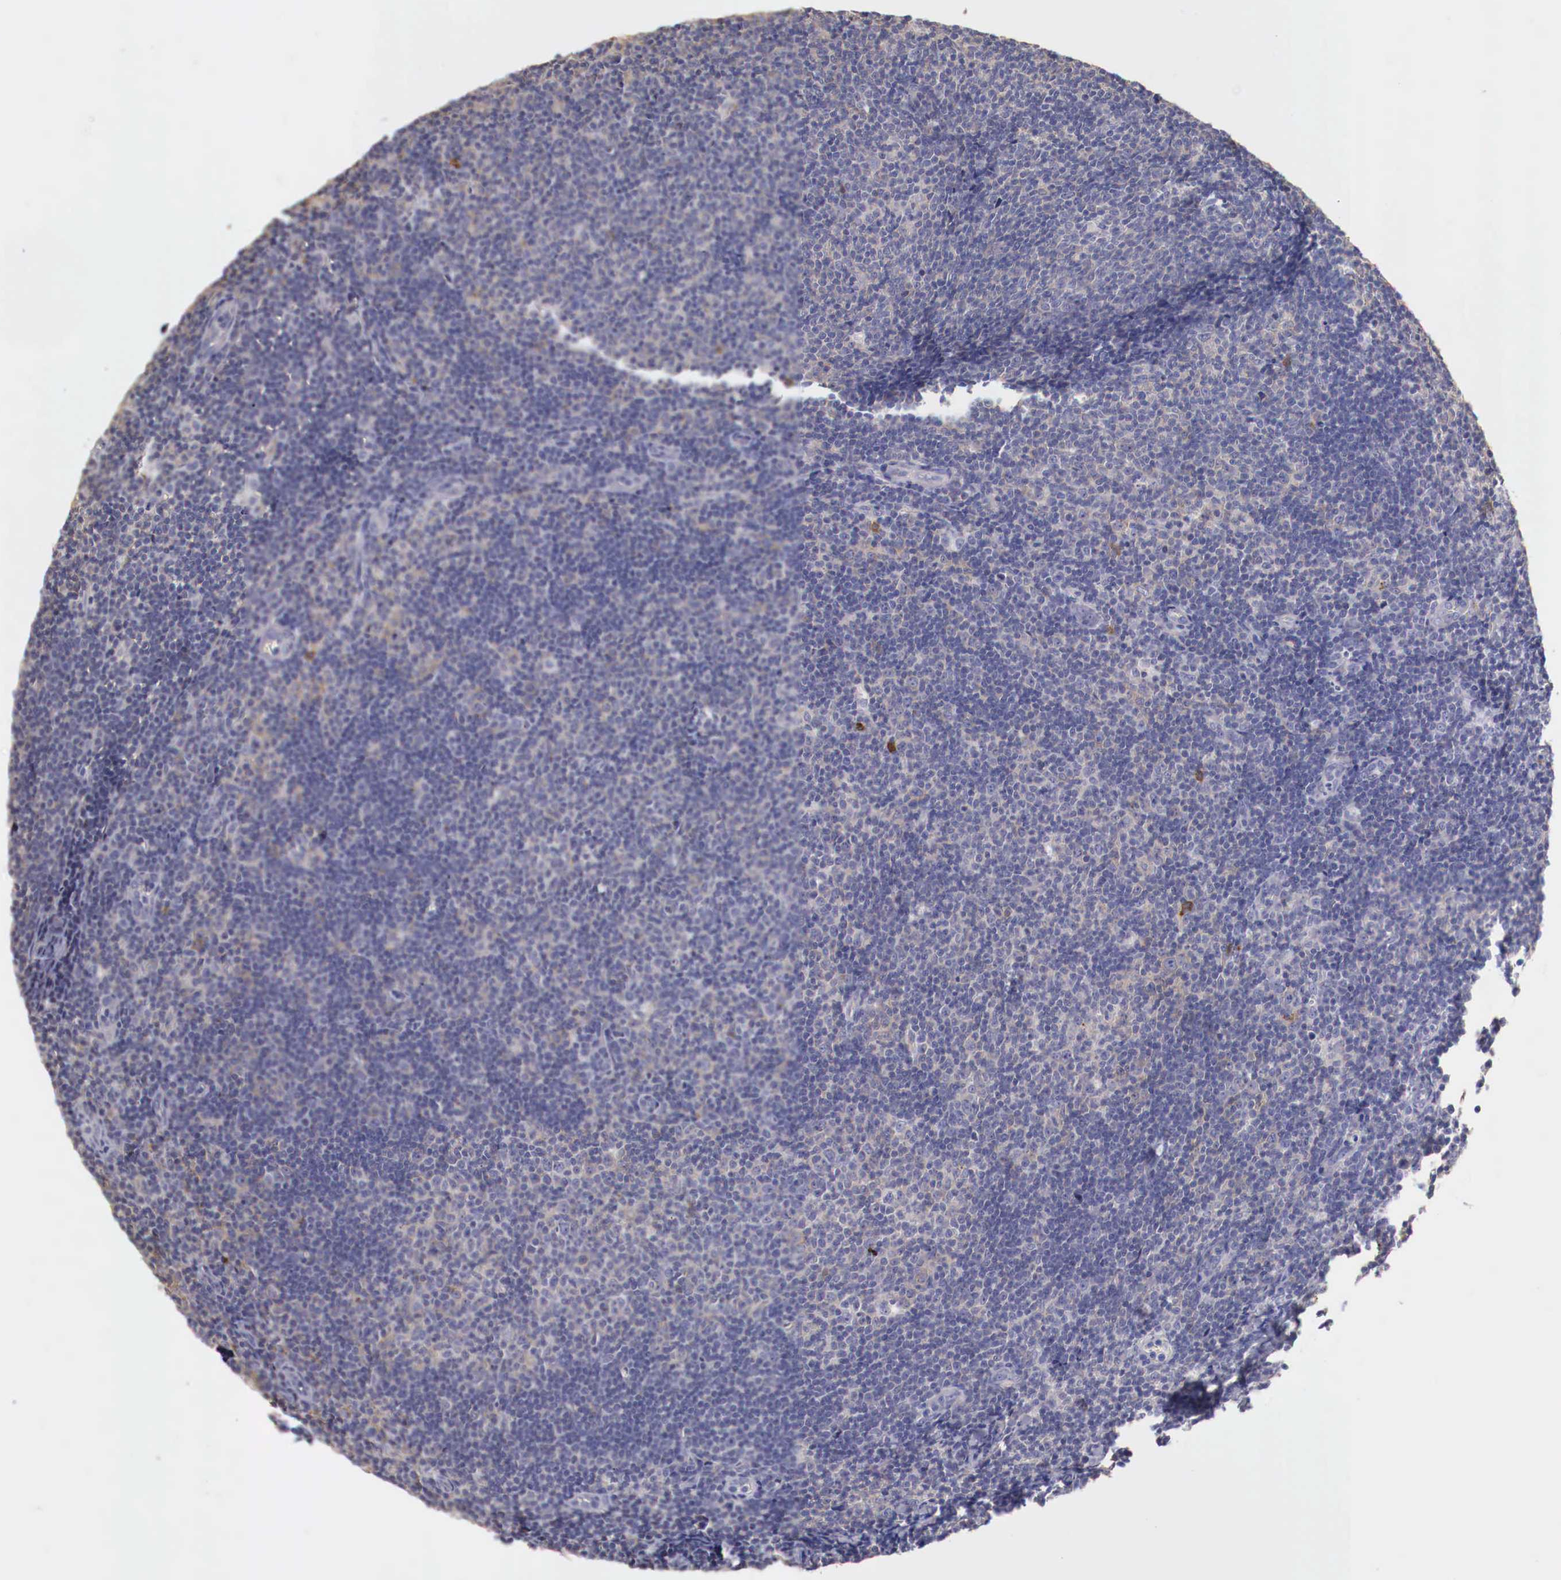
{"staining": {"intensity": "weak", "quantity": "25%-75%", "location": "cytoplasmic/membranous"}, "tissue": "lymphoma", "cell_type": "Tumor cells", "image_type": "cancer", "snomed": [{"axis": "morphology", "description": "Malignant lymphoma, non-Hodgkin's type, Low grade"}, {"axis": "topography", "description": "Lymph node"}], "caption": "Protein staining of lymphoma tissue exhibits weak cytoplasmic/membranous expression in approximately 25%-75% of tumor cells. The protein of interest is stained brown, and the nuclei are stained in blue (DAB IHC with brightfield microscopy, high magnification).", "gene": "PITPNA", "patient": {"sex": "male", "age": 49}}